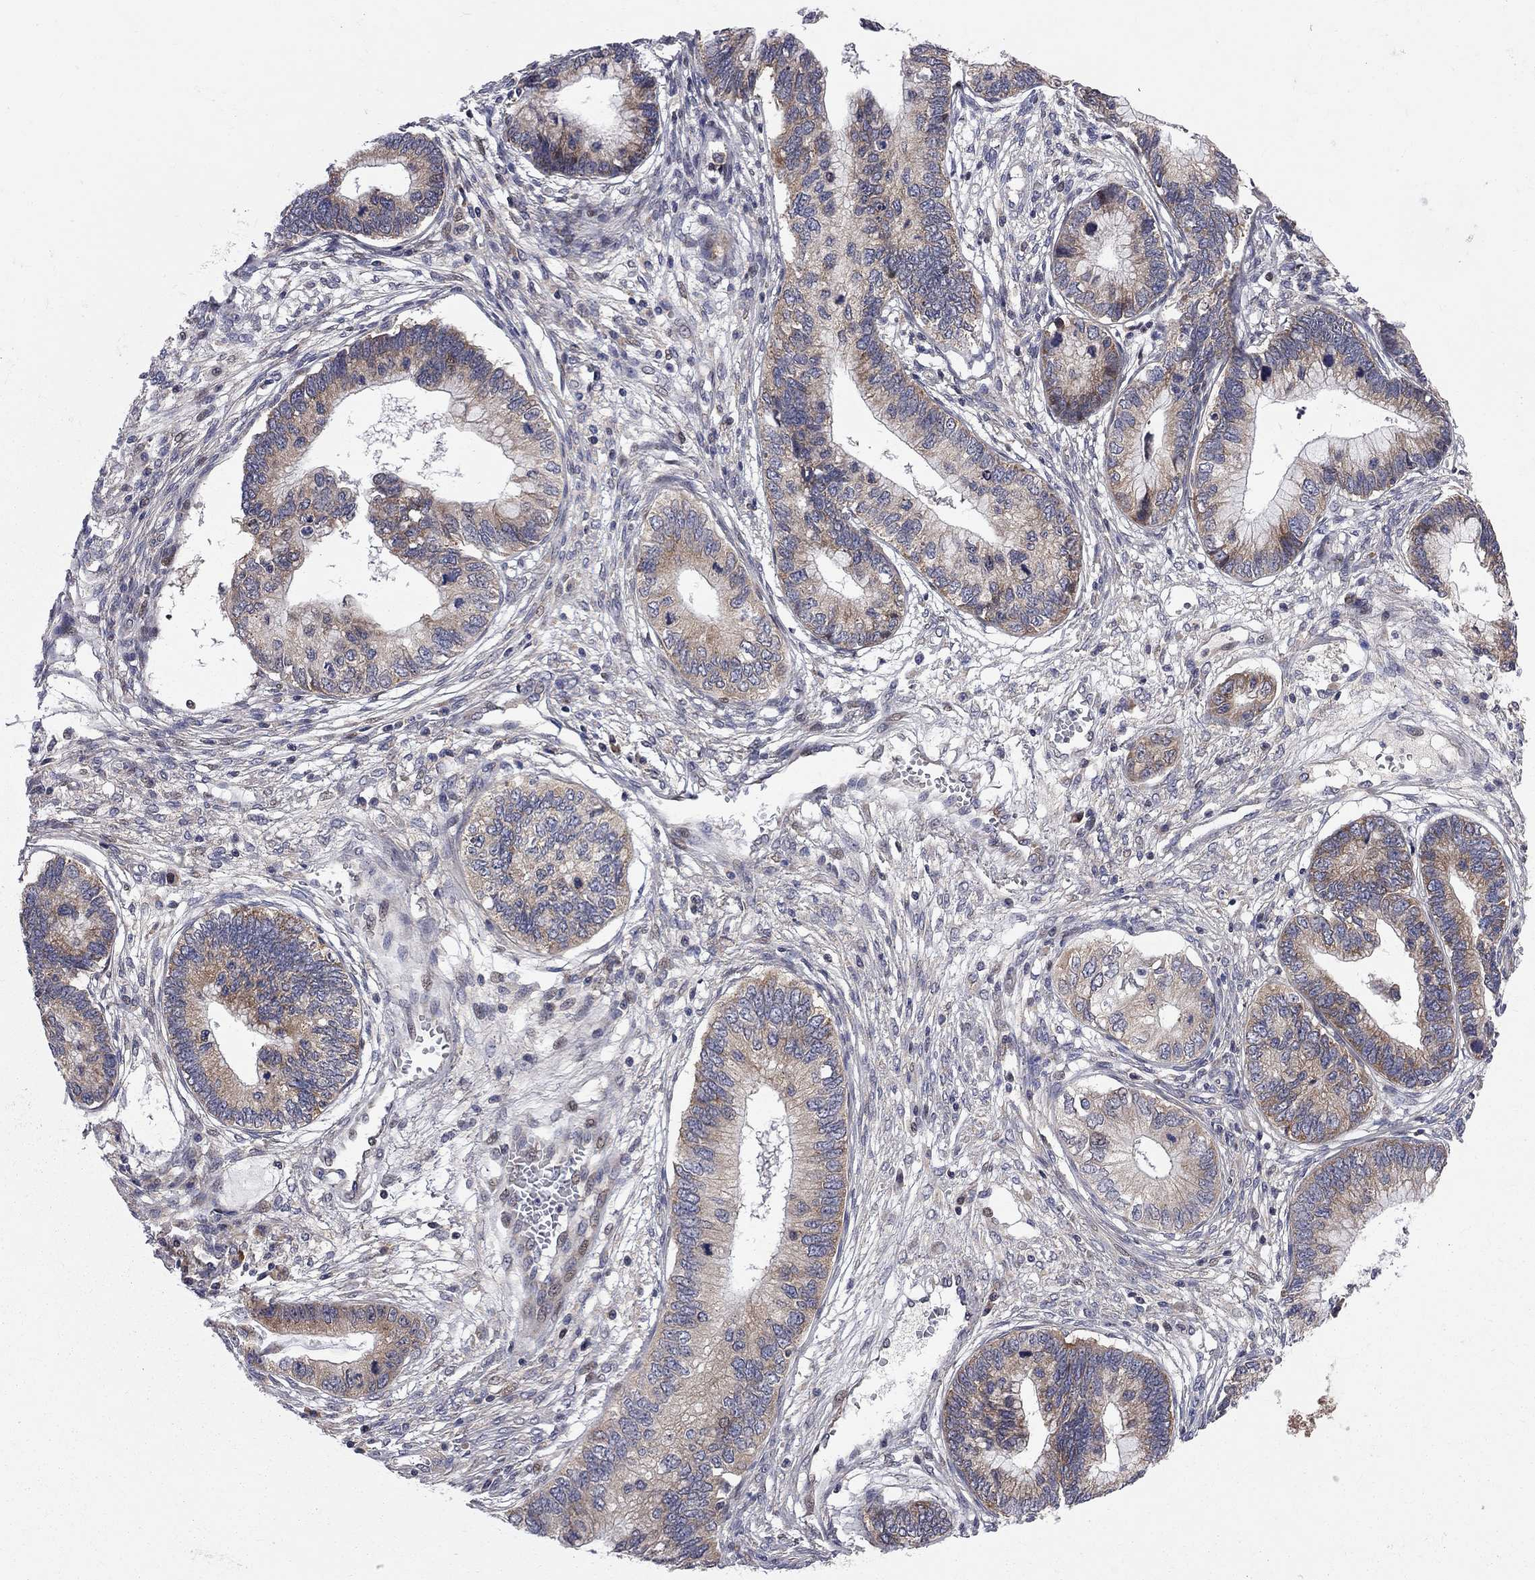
{"staining": {"intensity": "moderate", "quantity": "25%-75%", "location": "cytoplasmic/membranous"}, "tissue": "cervical cancer", "cell_type": "Tumor cells", "image_type": "cancer", "snomed": [{"axis": "morphology", "description": "Adenocarcinoma, NOS"}, {"axis": "topography", "description": "Cervix"}], "caption": "Human cervical adenocarcinoma stained with a brown dye displays moderate cytoplasmic/membranous positive expression in approximately 25%-75% of tumor cells.", "gene": "CNOT11", "patient": {"sex": "female", "age": 44}}